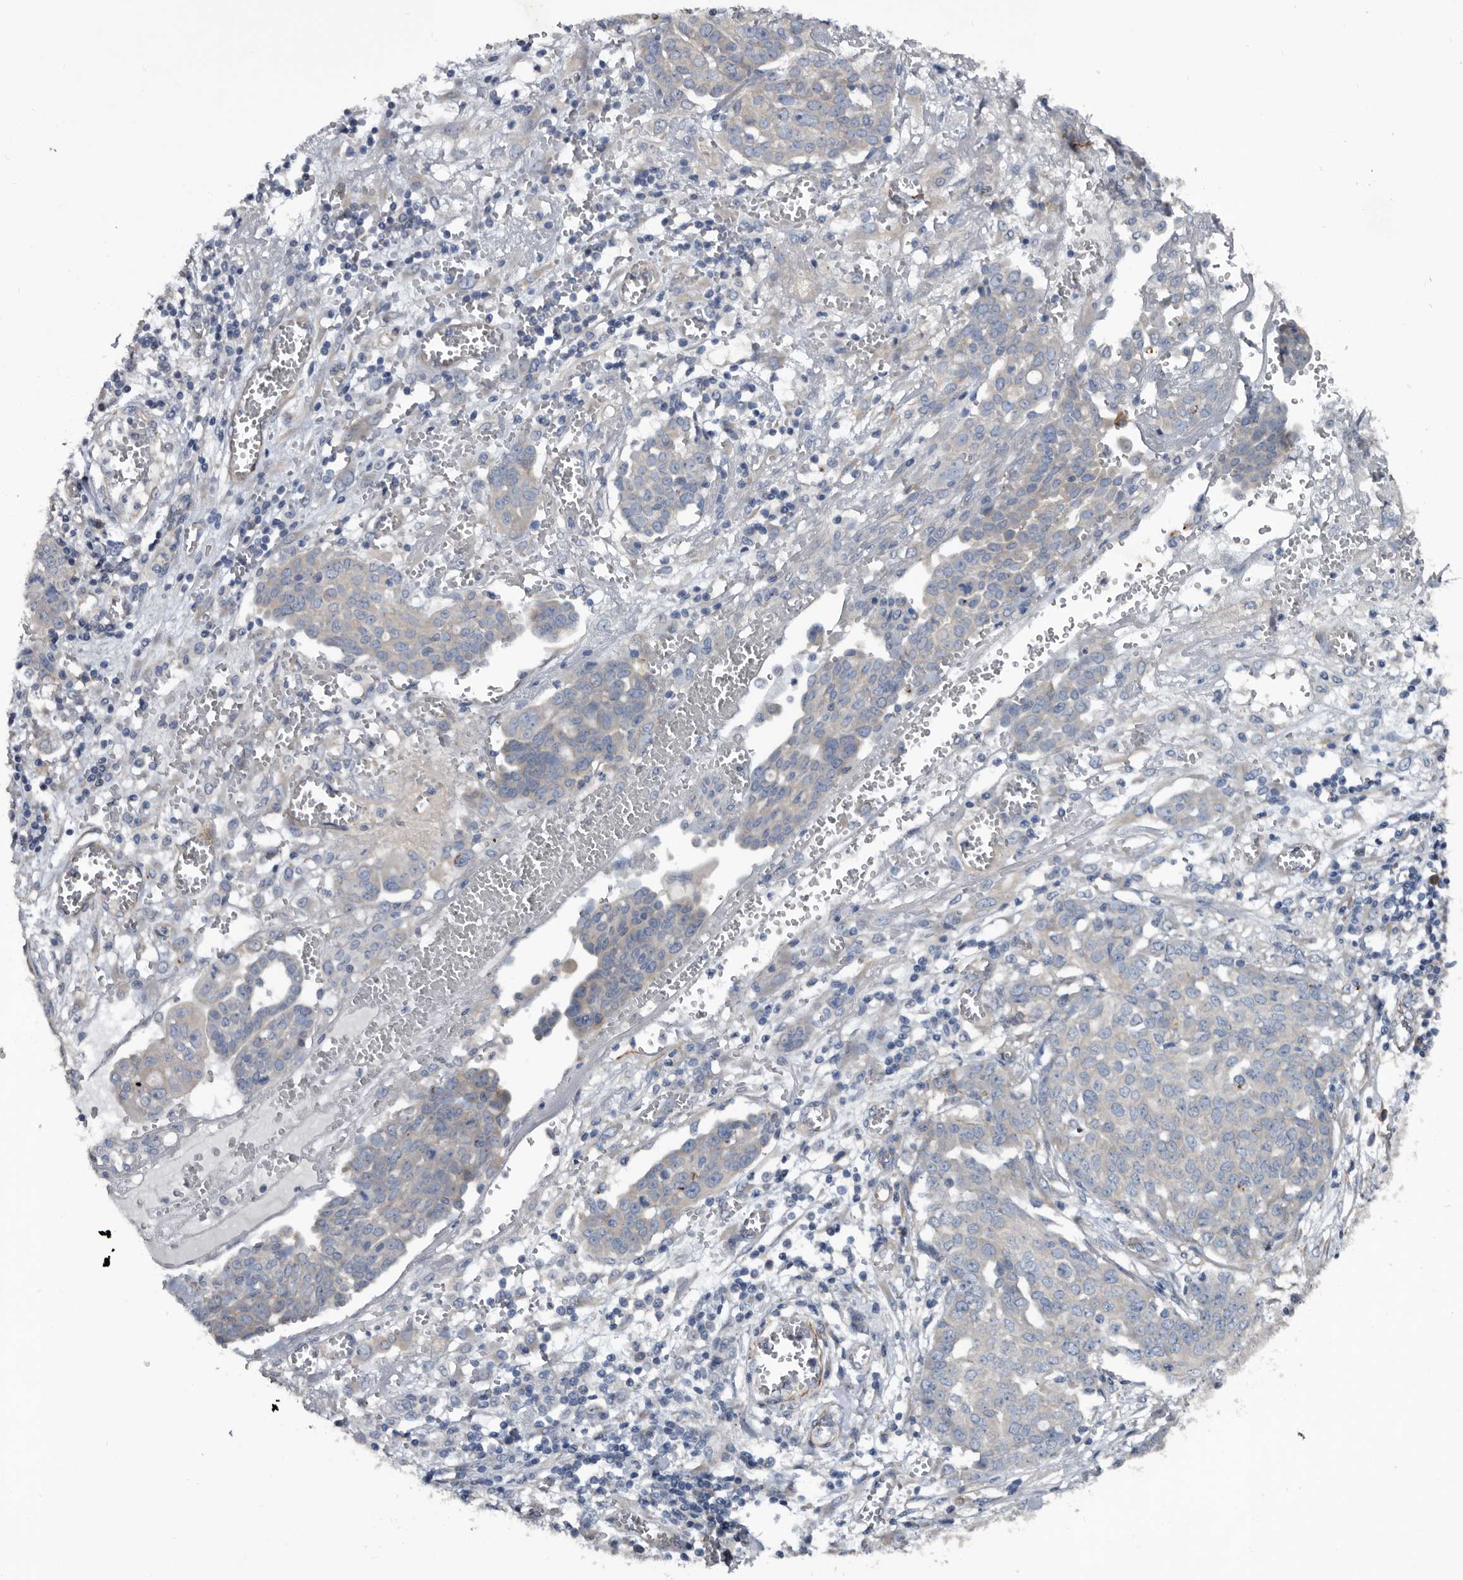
{"staining": {"intensity": "negative", "quantity": "none", "location": "none"}, "tissue": "ovarian cancer", "cell_type": "Tumor cells", "image_type": "cancer", "snomed": [{"axis": "morphology", "description": "Cystadenocarcinoma, serous, NOS"}, {"axis": "topography", "description": "Soft tissue"}, {"axis": "topography", "description": "Ovary"}], "caption": "Tumor cells show no significant protein staining in serous cystadenocarcinoma (ovarian).", "gene": "IARS1", "patient": {"sex": "female", "age": 57}}